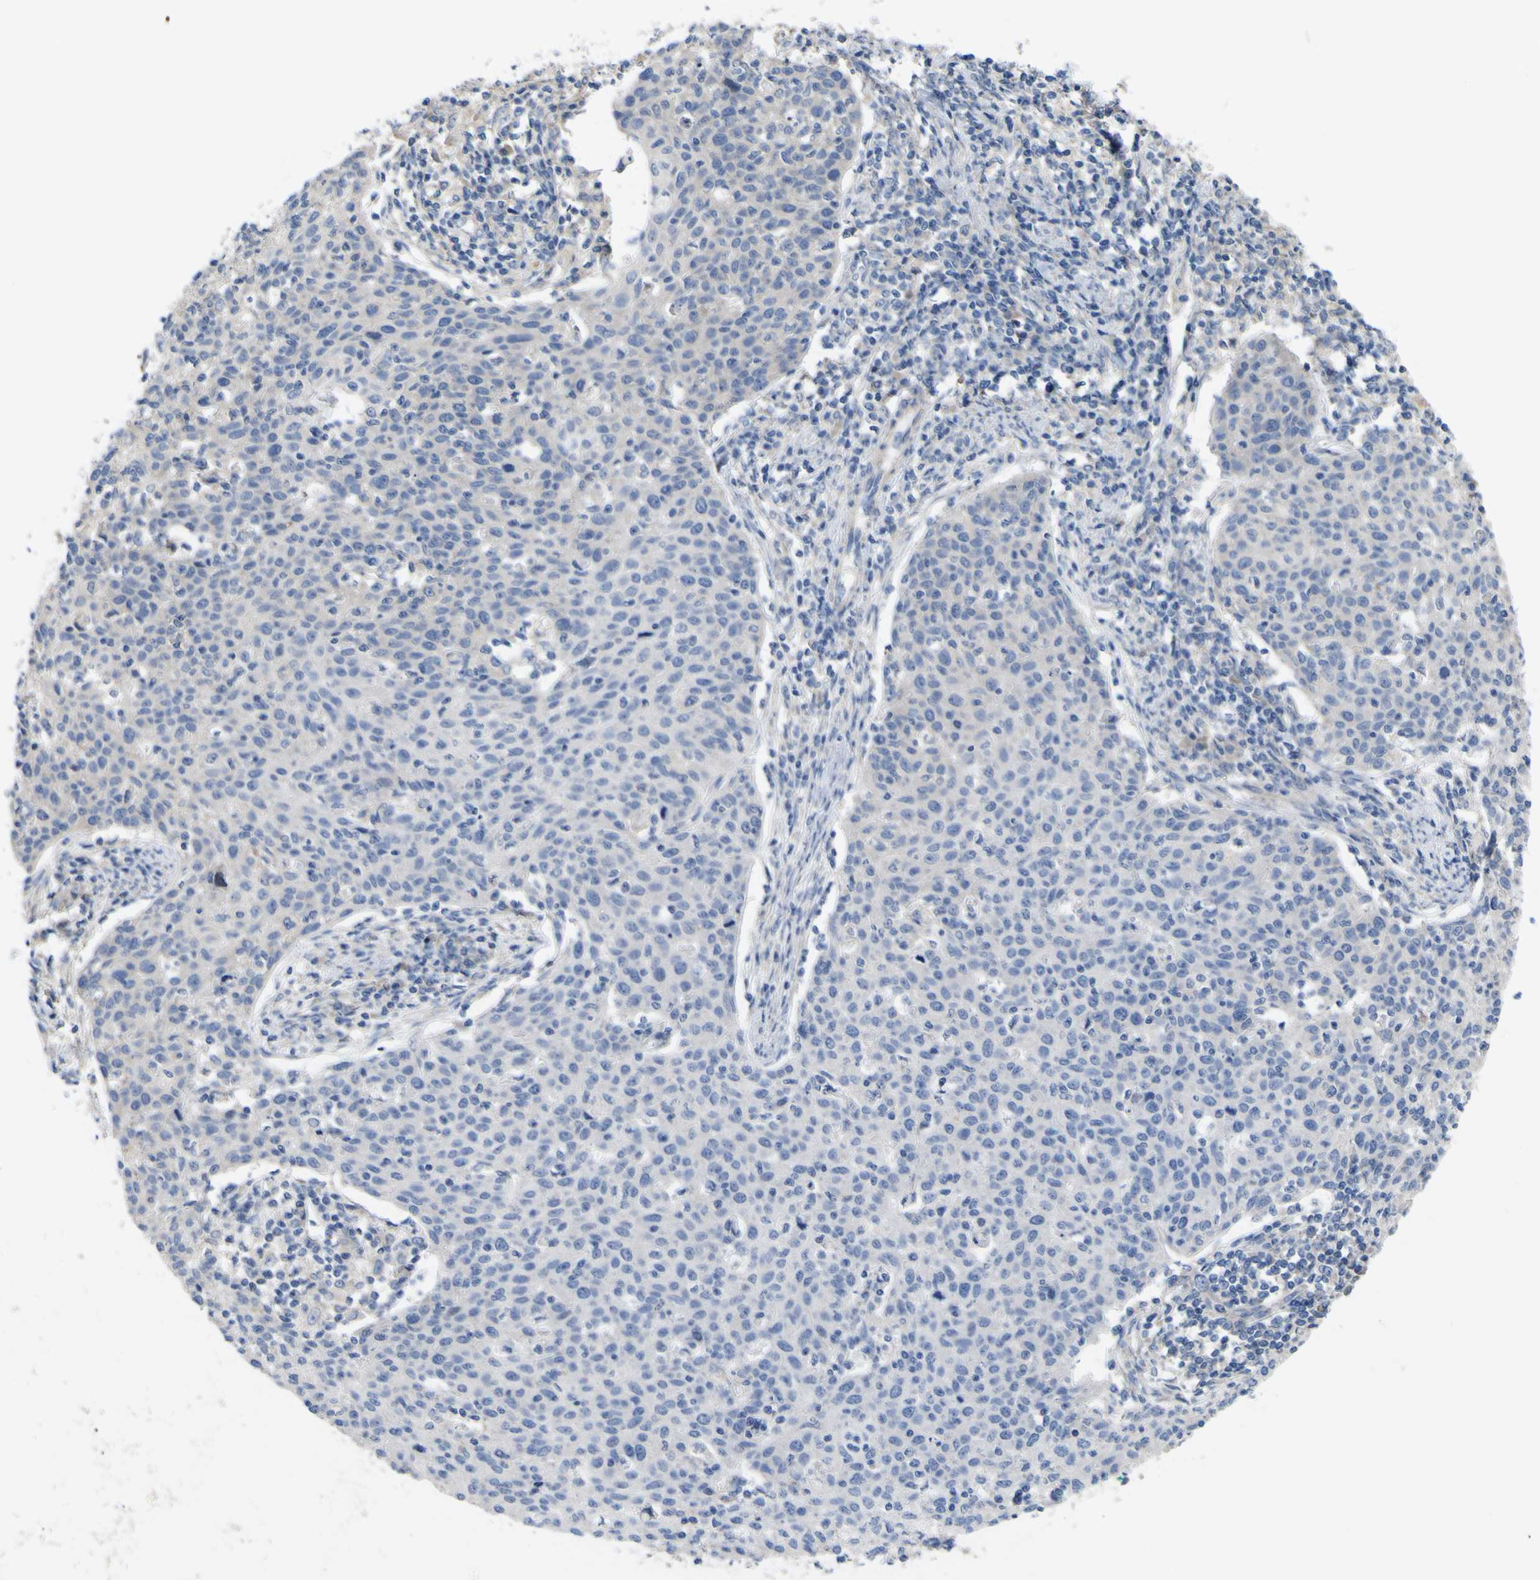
{"staining": {"intensity": "negative", "quantity": "none", "location": "none"}, "tissue": "cervical cancer", "cell_type": "Tumor cells", "image_type": "cancer", "snomed": [{"axis": "morphology", "description": "Squamous cell carcinoma, NOS"}, {"axis": "topography", "description": "Cervix"}], "caption": "Tumor cells are negative for brown protein staining in cervical cancer (squamous cell carcinoma).", "gene": "MYEOV", "patient": {"sex": "female", "age": 38}}